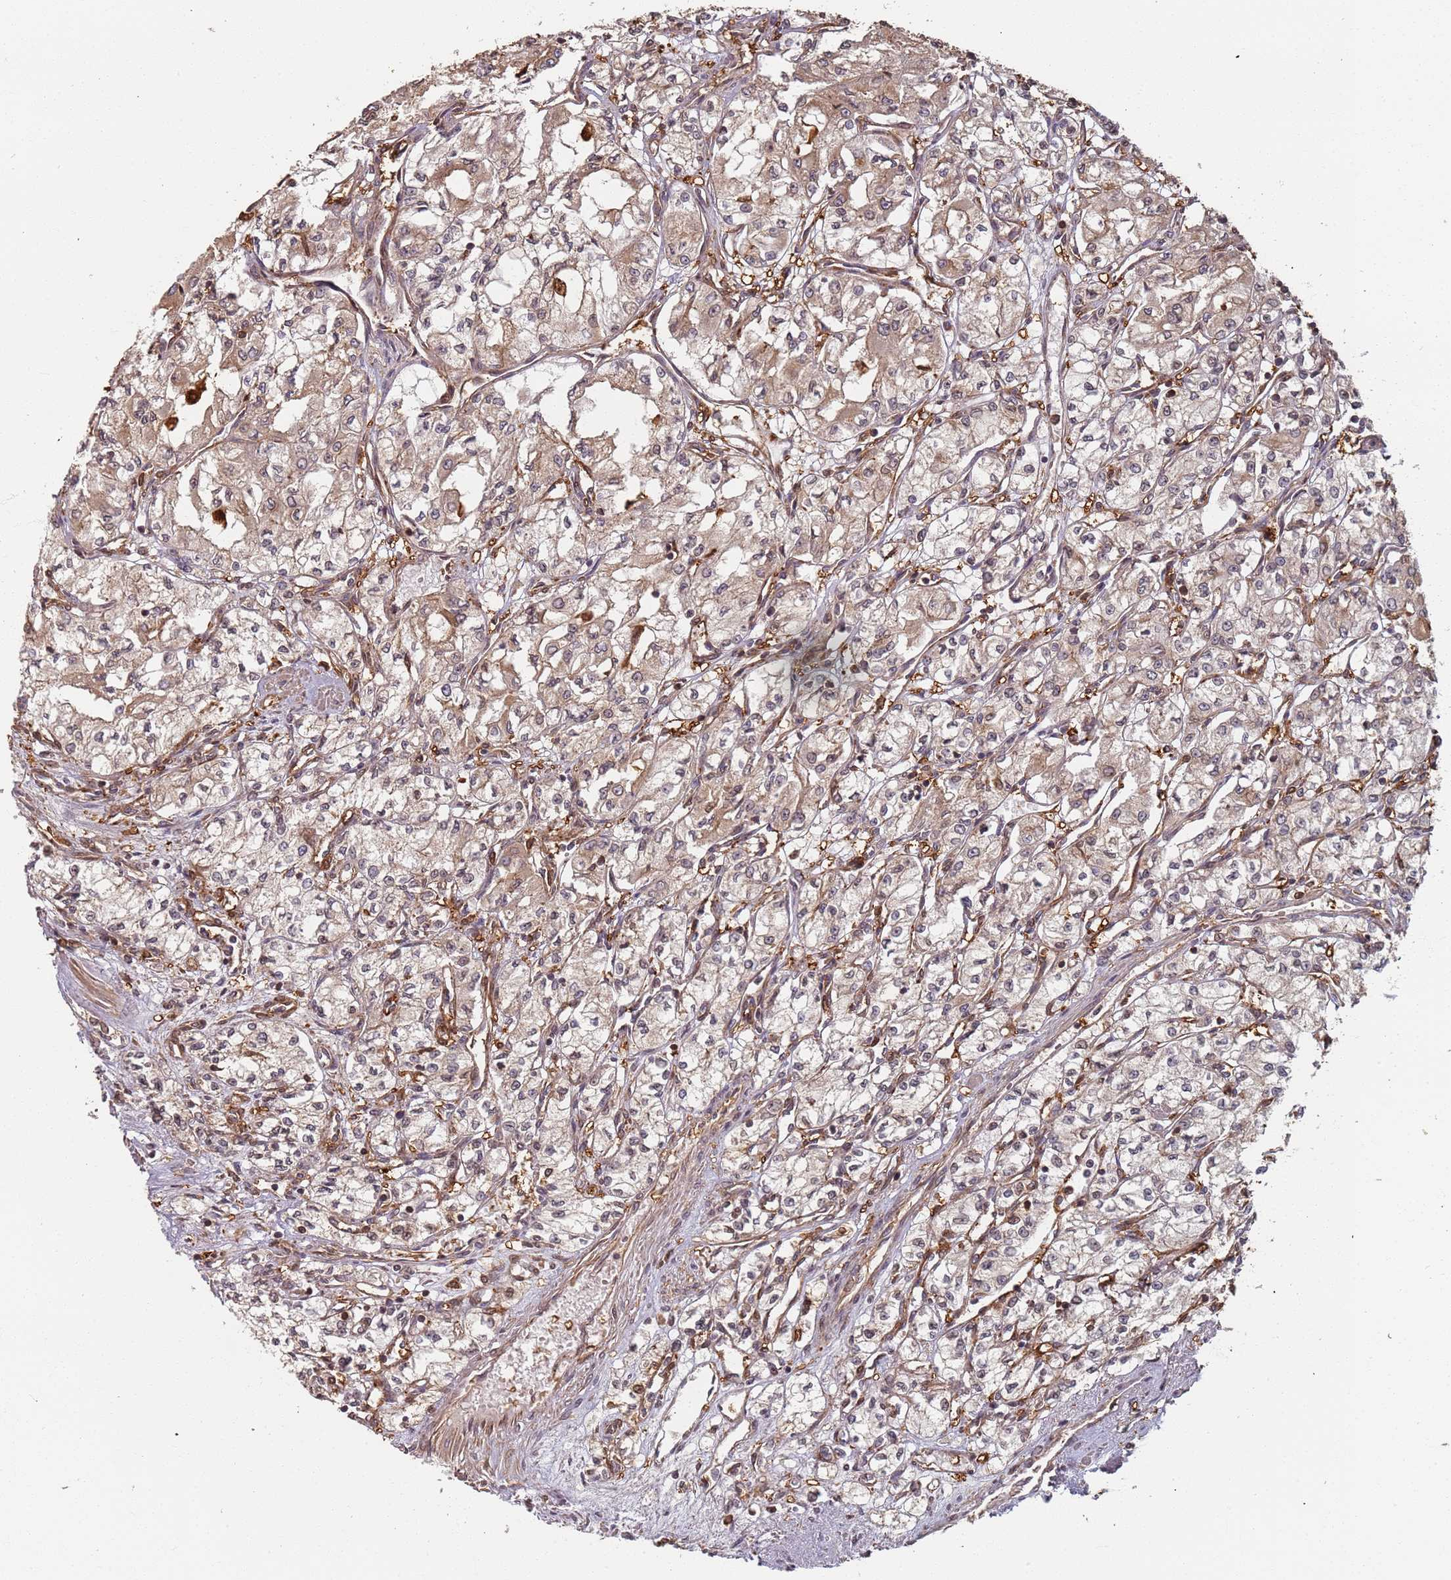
{"staining": {"intensity": "moderate", "quantity": "<25%", "location": "nuclear"}, "tissue": "renal cancer", "cell_type": "Tumor cells", "image_type": "cancer", "snomed": [{"axis": "morphology", "description": "Adenocarcinoma, NOS"}, {"axis": "topography", "description": "Kidney"}], "caption": "Adenocarcinoma (renal) stained with immunohistochemistry (IHC) shows moderate nuclear expression in about <25% of tumor cells.", "gene": "SDCCAG8", "patient": {"sex": "male", "age": 59}}